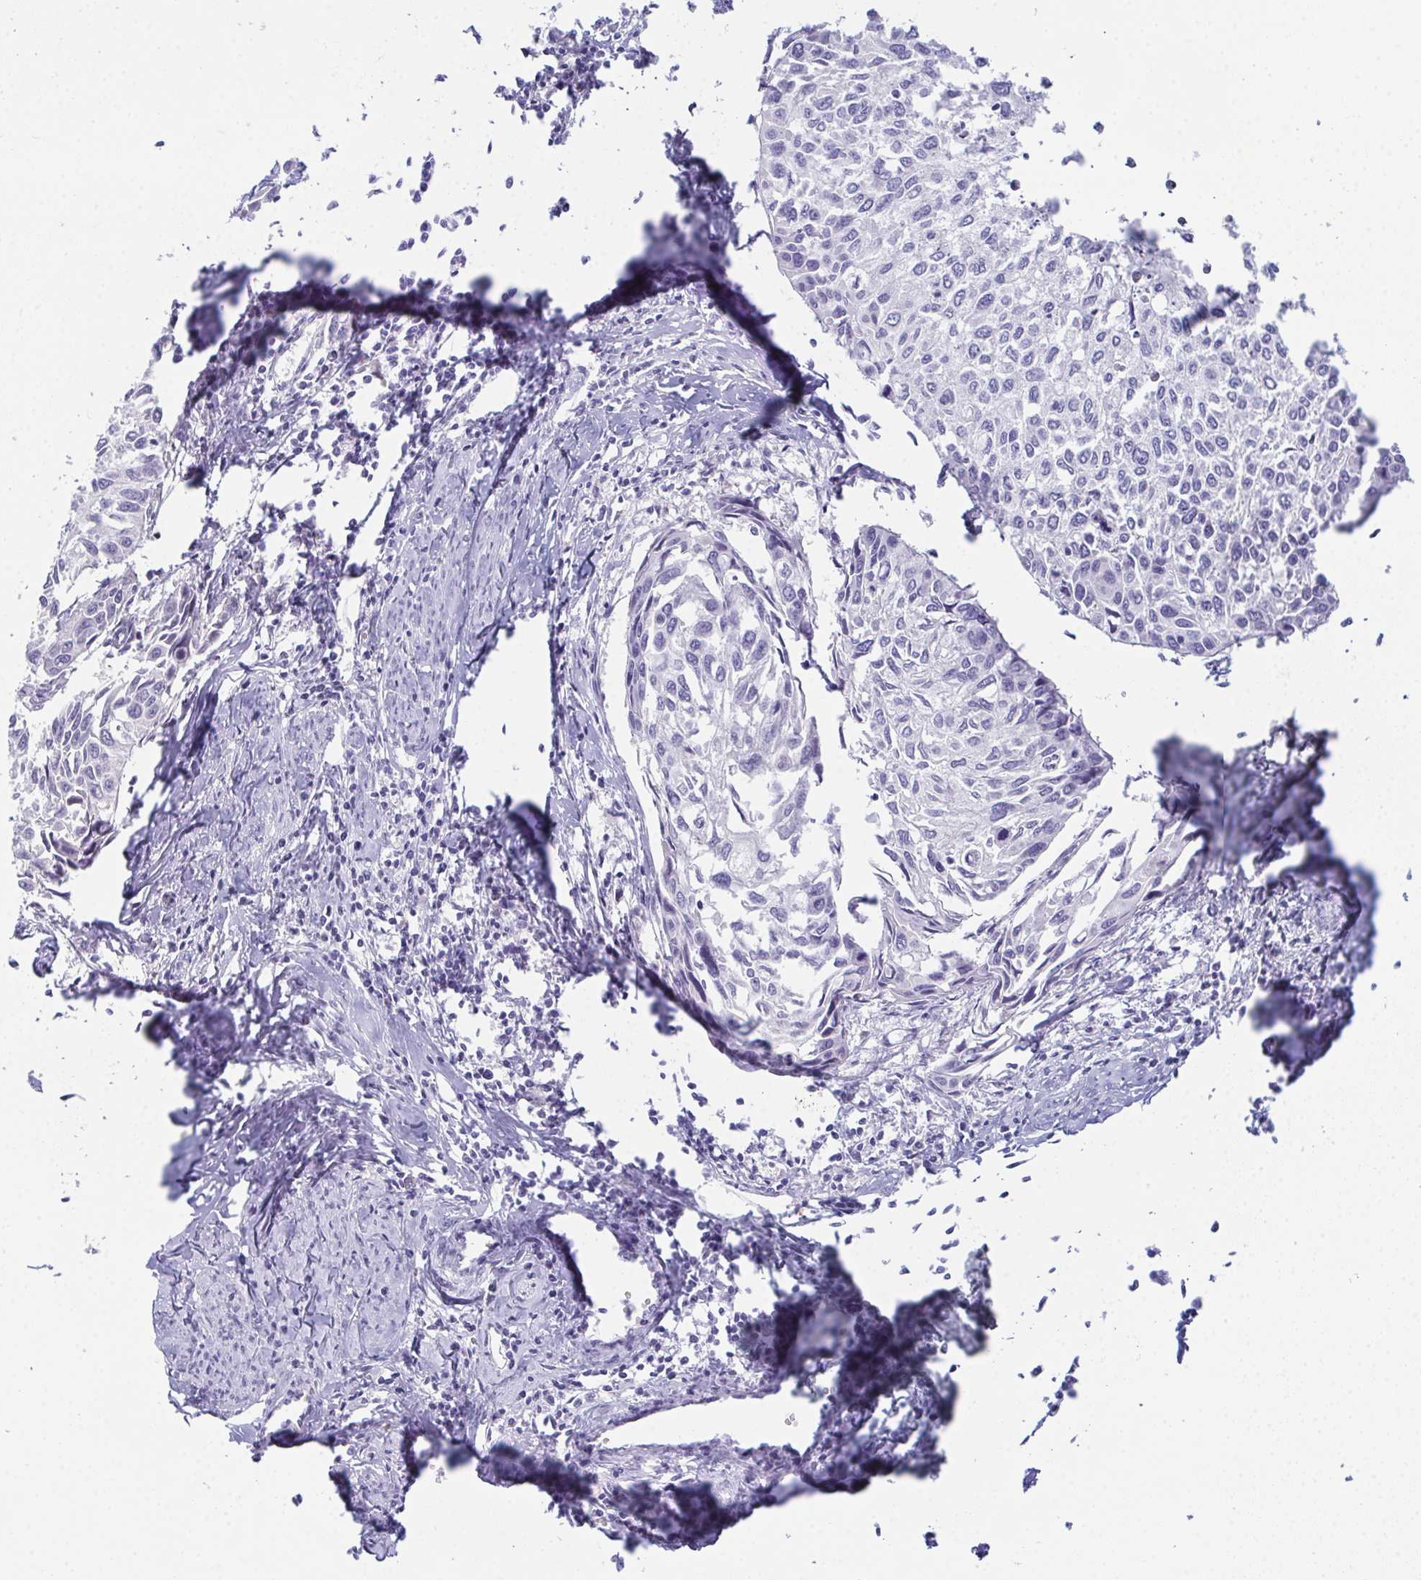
{"staining": {"intensity": "negative", "quantity": "none", "location": "none"}, "tissue": "cervical cancer", "cell_type": "Tumor cells", "image_type": "cancer", "snomed": [{"axis": "morphology", "description": "Squamous cell carcinoma, NOS"}, {"axis": "topography", "description": "Cervix"}], "caption": "Cervical cancer was stained to show a protein in brown. There is no significant staining in tumor cells.", "gene": "TEX19", "patient": {"sex": "female", "age": 50}}